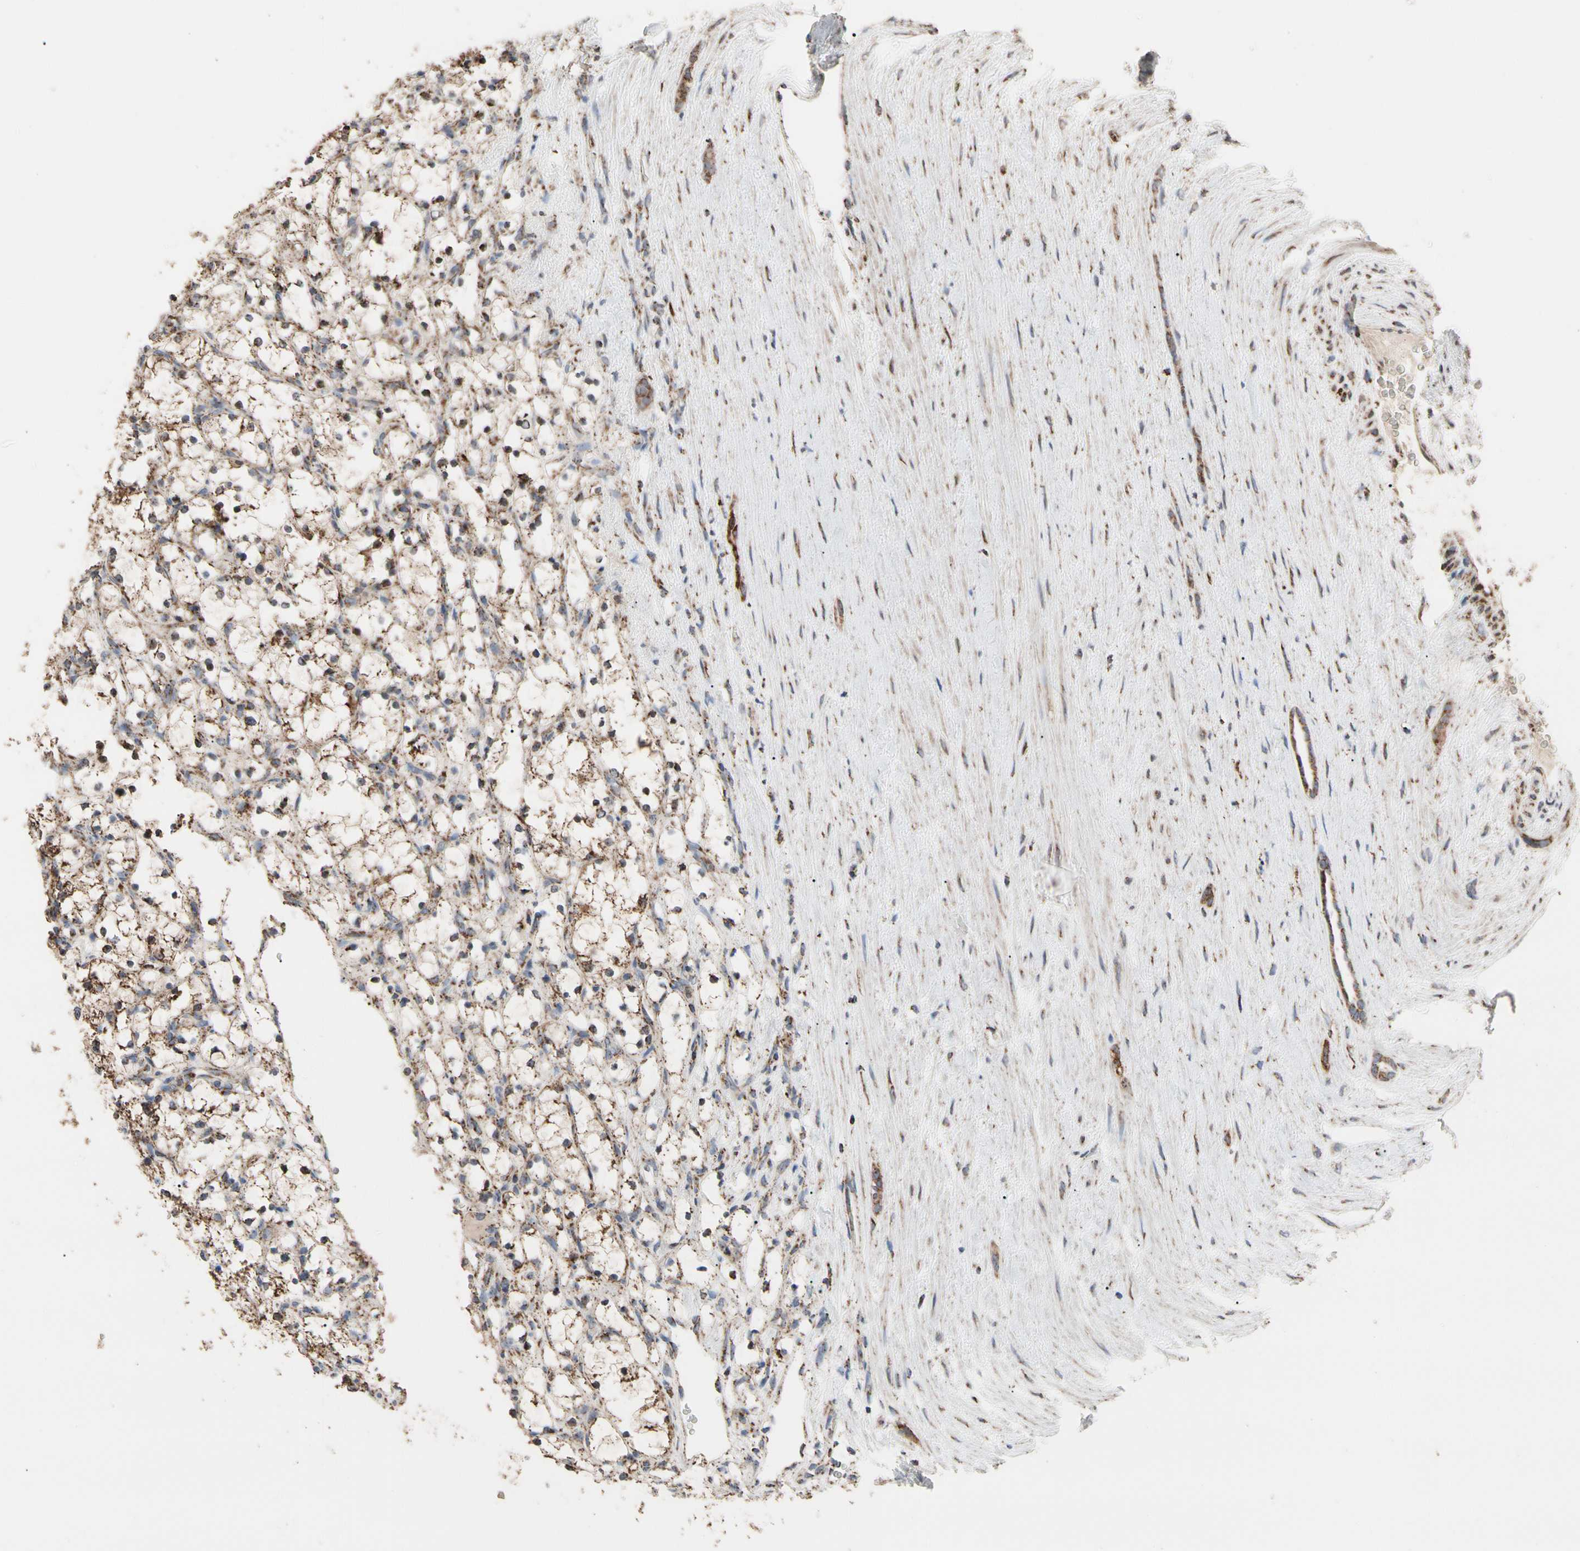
{"staining": {"intensity": "strong", "quantity": ">75%", "location": "cytoplasmic/membranous"}, "tissue": "renal cancer", "cell_type": "Tumor cells", "image_type": "cancer", "snomed": [{"axis": "morphology", "description": "Adenocarcinoma, NOS"}, {"axis": "topography", "description": "Kidney"}], "caption": "Strong cytoplasmic/membranous positivity is appreciated in approximately >75% of tumor cells in renal adenocarcinoma.", "gene": "FAM110B", "patient": {"sex": "female", "age": 69}}